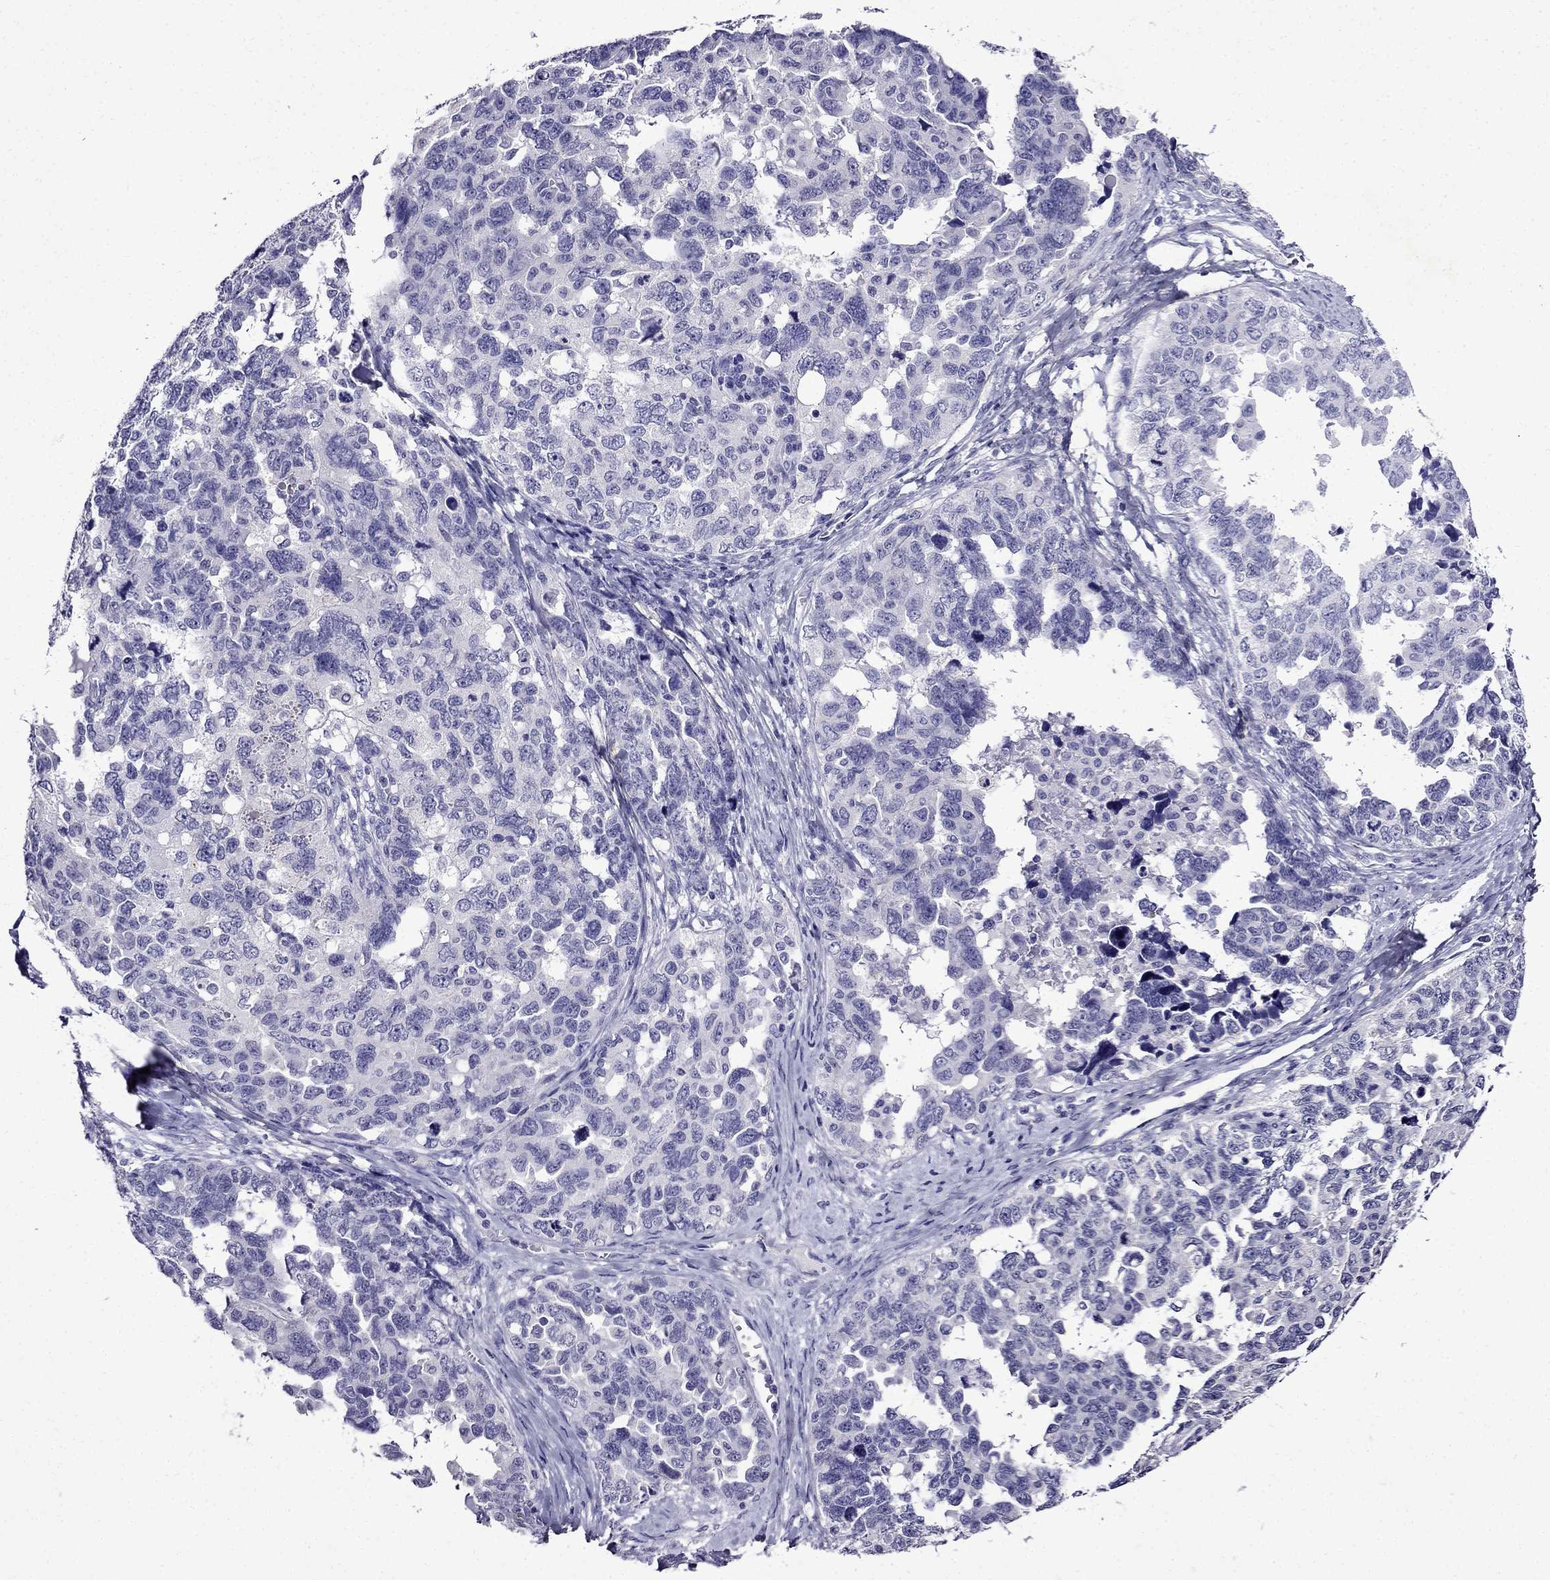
{"staining": {"intensity": "negative", "quantity": "none", "location": "none"}, "tissue": "ovarian cancer", "cell_type": "Tumor cells", "image_type": "cancer", "snomed": [{"axis": "morphology", "description": "Cystadenocarcinoma, serous, NOS"}, {"axis": "topography", "description": "Ovary"}], "caption": "Immunohistochemical staining of human ovarian cancer (serous cystadenocarcinoma) exhibits no significant staining in tumor cells.", "gene": "DNAH17", "patient": {"sex": "female", "age": 69}}